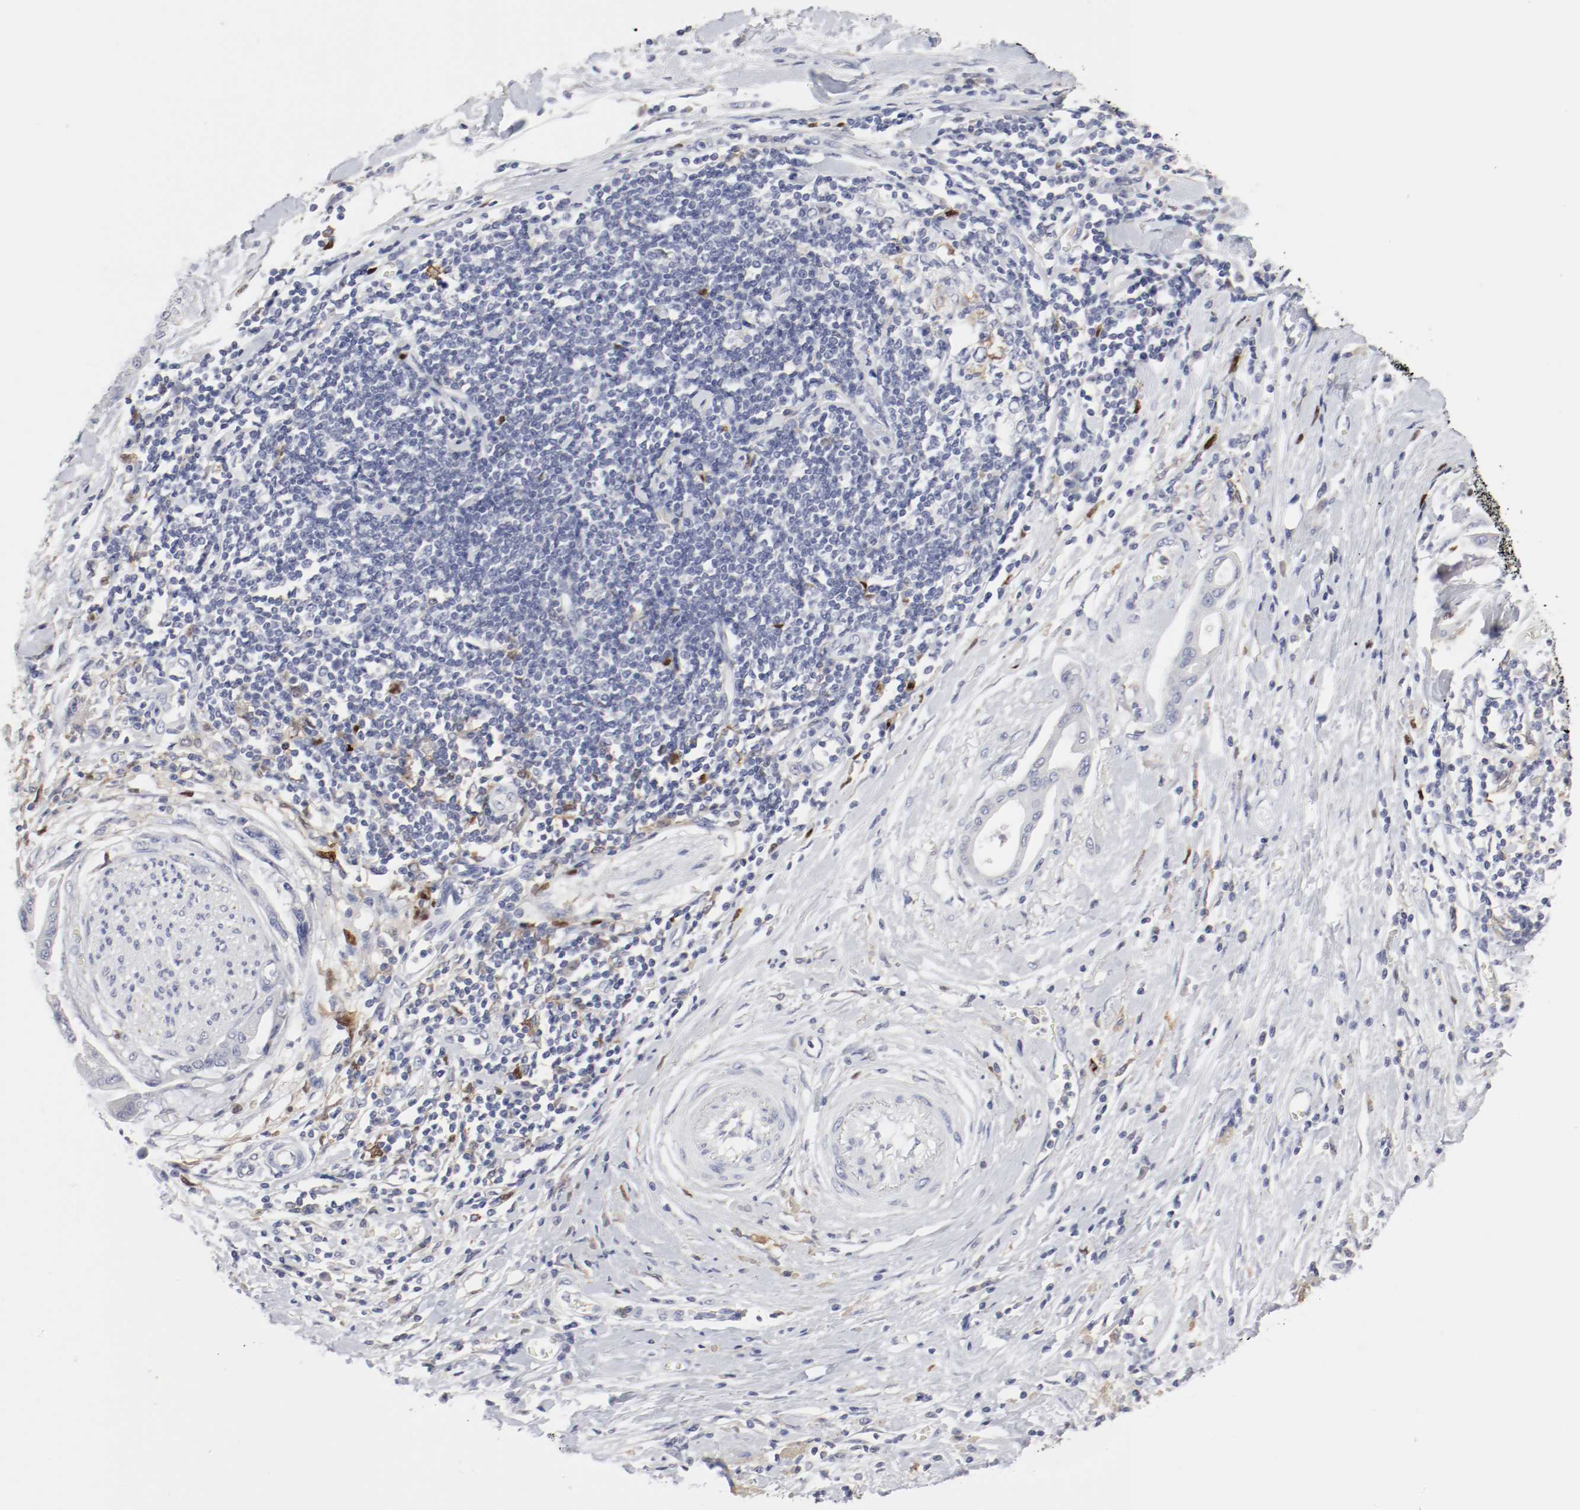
{"staining": {"intensity": "negative", "quantity": "none", "location": "none"}, "tissue": "pancreatic cancer", "cell_type": "Tumor cells", "image_type": "cancer", "snomed": [{"axis": "morphology", "description": "Adenocarcinoma, NOS"}, {"axis": "morphology", "description": "Adenocarcinoma, metastatic, NOS"}, {"axis": "topography", "description": "Lymph node"}, {"axis": "topography", "description": "Pancreas"}, {"axis": "topography", "description": "Duodenum"}], "caption": "IHC of human pancreatic cancer (adenocarcinoma) displays no staining in tumor cells.", "gene": "ITGAX", "patient": {"sex": "female", "age": 64}}